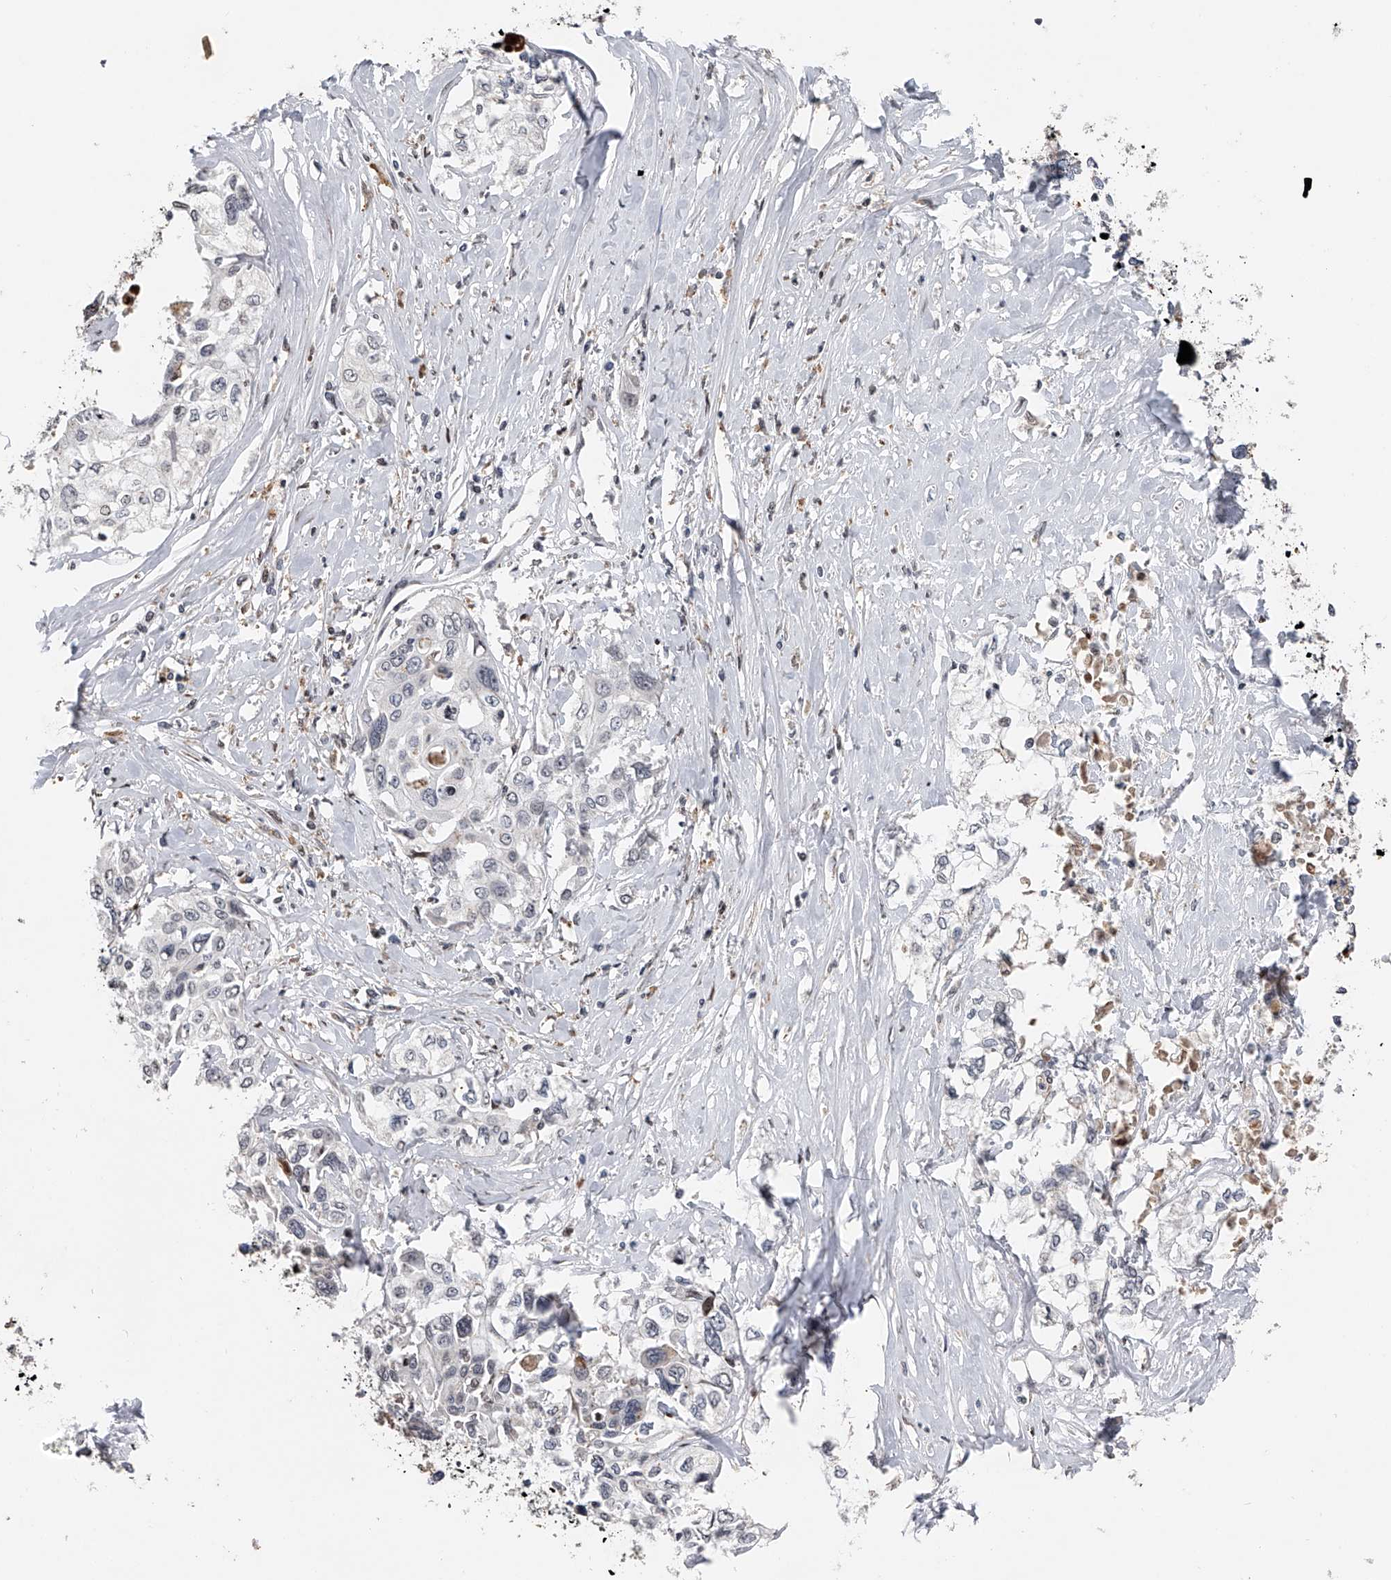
{"staining": {"intensity": "negative", "quantity": "none", "location": "none"}, "tissue": "cervical cancer", "cell_type": "Tumor cells", "image_type": "cancer", "snomed": [{"axis": "morphology", "description": "Squamous cell carcinoma, NOS"}, {"axis": "topography", "description": "Cervix"}], "caption": "A histopathology image of human cervical cancer (squamous cell carcinoma) is negative for staining in tumor cells. (DAB (3,3'-diaminobenzidine) immunohistochemistry, high magnification).", "gene": "RWDD2A", "patient": {"sex": "female", "age": 31}}